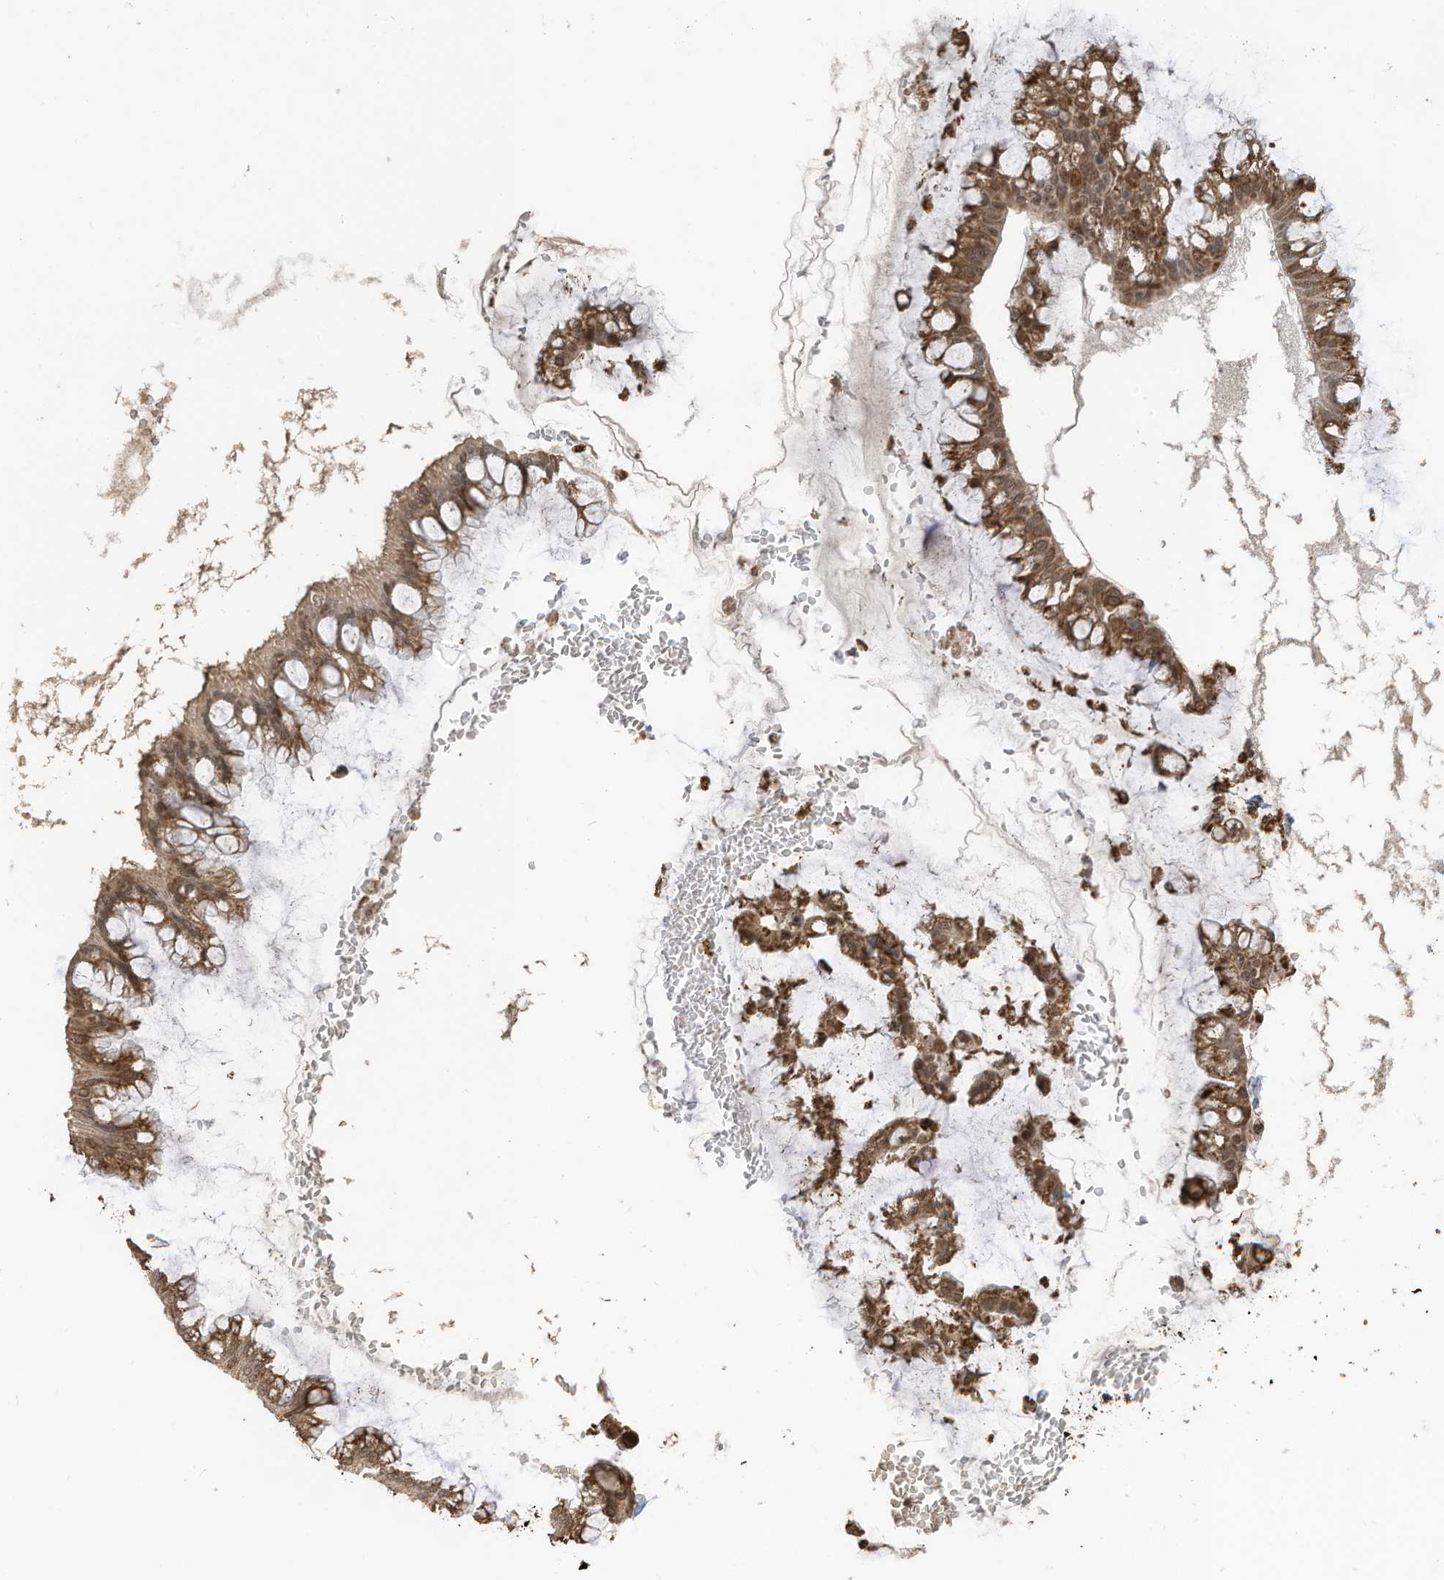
{"staining": {"intensity": "moderate", "quantity": ">75%", "location": "cytoplasmic/membranous,nuclear"}, "tissue": "ovarian cancer", "cell_type": "Tumor cells", "image_type": "cancer", "snomed": [{"axis": "morphology", "description": "Cystadenocarcinoma, mucinous, NOS"}, {"axis": "topography", "description": "Ovary"}], "caption": "Moderate cytoplasmic/membranous and nuclear protein staining is identified in about >75% of tumor cells in ovarian cancer.", "gene": "ERLEC1", "patient": {"sex": "female", "age": 73}}